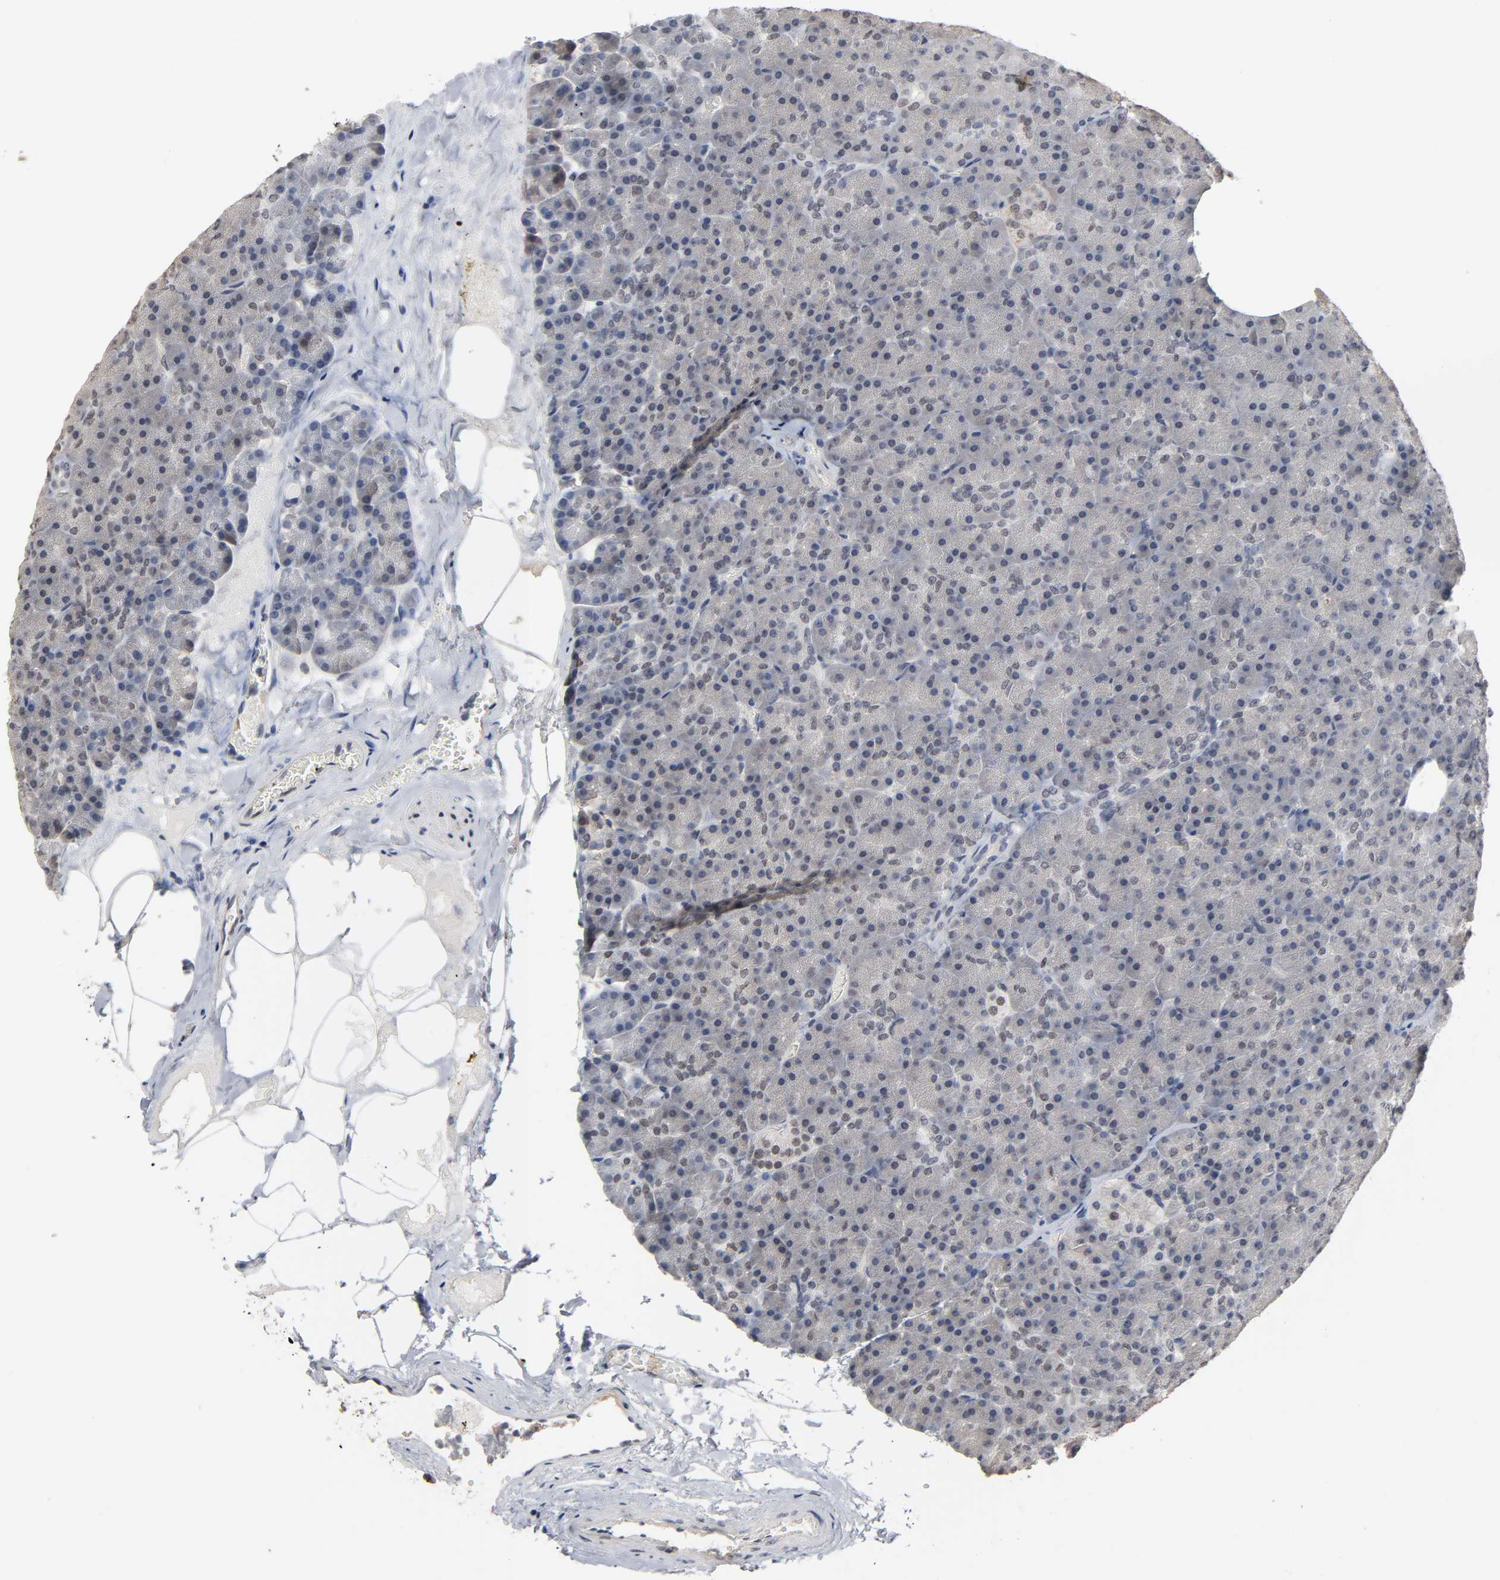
{"staining": {"intensity": "weak", "quantity": "25%-75%", "location": "cytoplasmic/membranous"}, "tissue": "pancreas", "cell_type": "Exocrine glandular cells", "image_type": "normal", "snomed": [{"axis": "morphology", "description": "Normal tissue, NOS"}, {"axis": "topography", "description": "Pancreas"}], "caption": "This is a photomicrograph of IHC staining of unremarkable pancreas, which shows weak positivity in the cytoplasmic/membranous of exocrine glandular cells.", "gene": "HTR1E", "patient": {"sex": "female", "age": 35}}